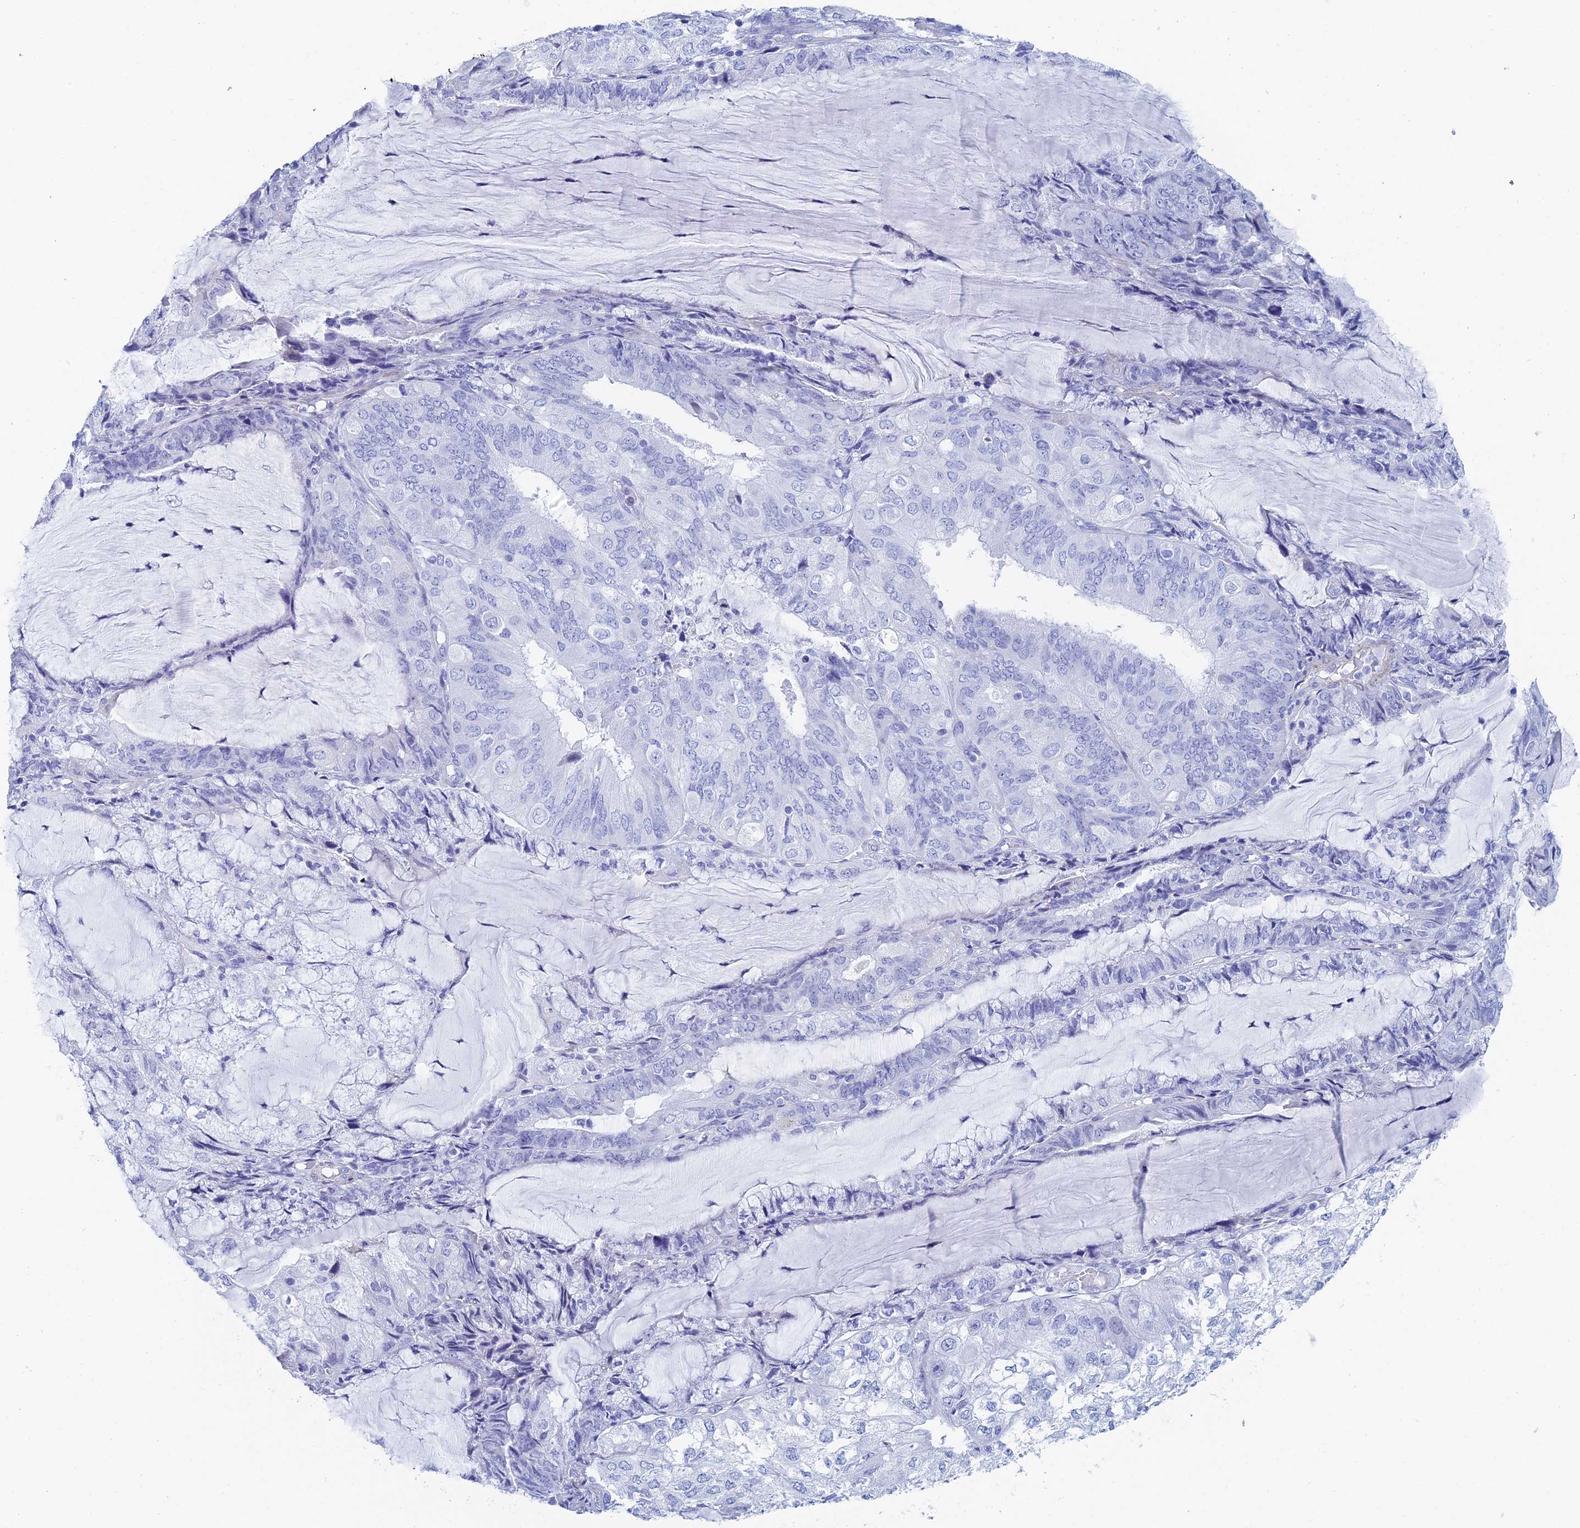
{"staining": {"intensity": "negative", "quantity": "none", "location": "none"}, "tissue": "endometrial cancer", "cell_type": "Tumor cells", "image_type": "cancer", "snomed": [{"axis": "morphology", "description": "Adenocarcinoma, NOS"}, {"axis": "topography", "description": "Endometrium"}], "caption": "Tumor cells are negative for protein expression in human endometrial cancer (adenocarcinoma).", "gene": "KCNK18", "patient": {"sex": "female", "age": 81}}